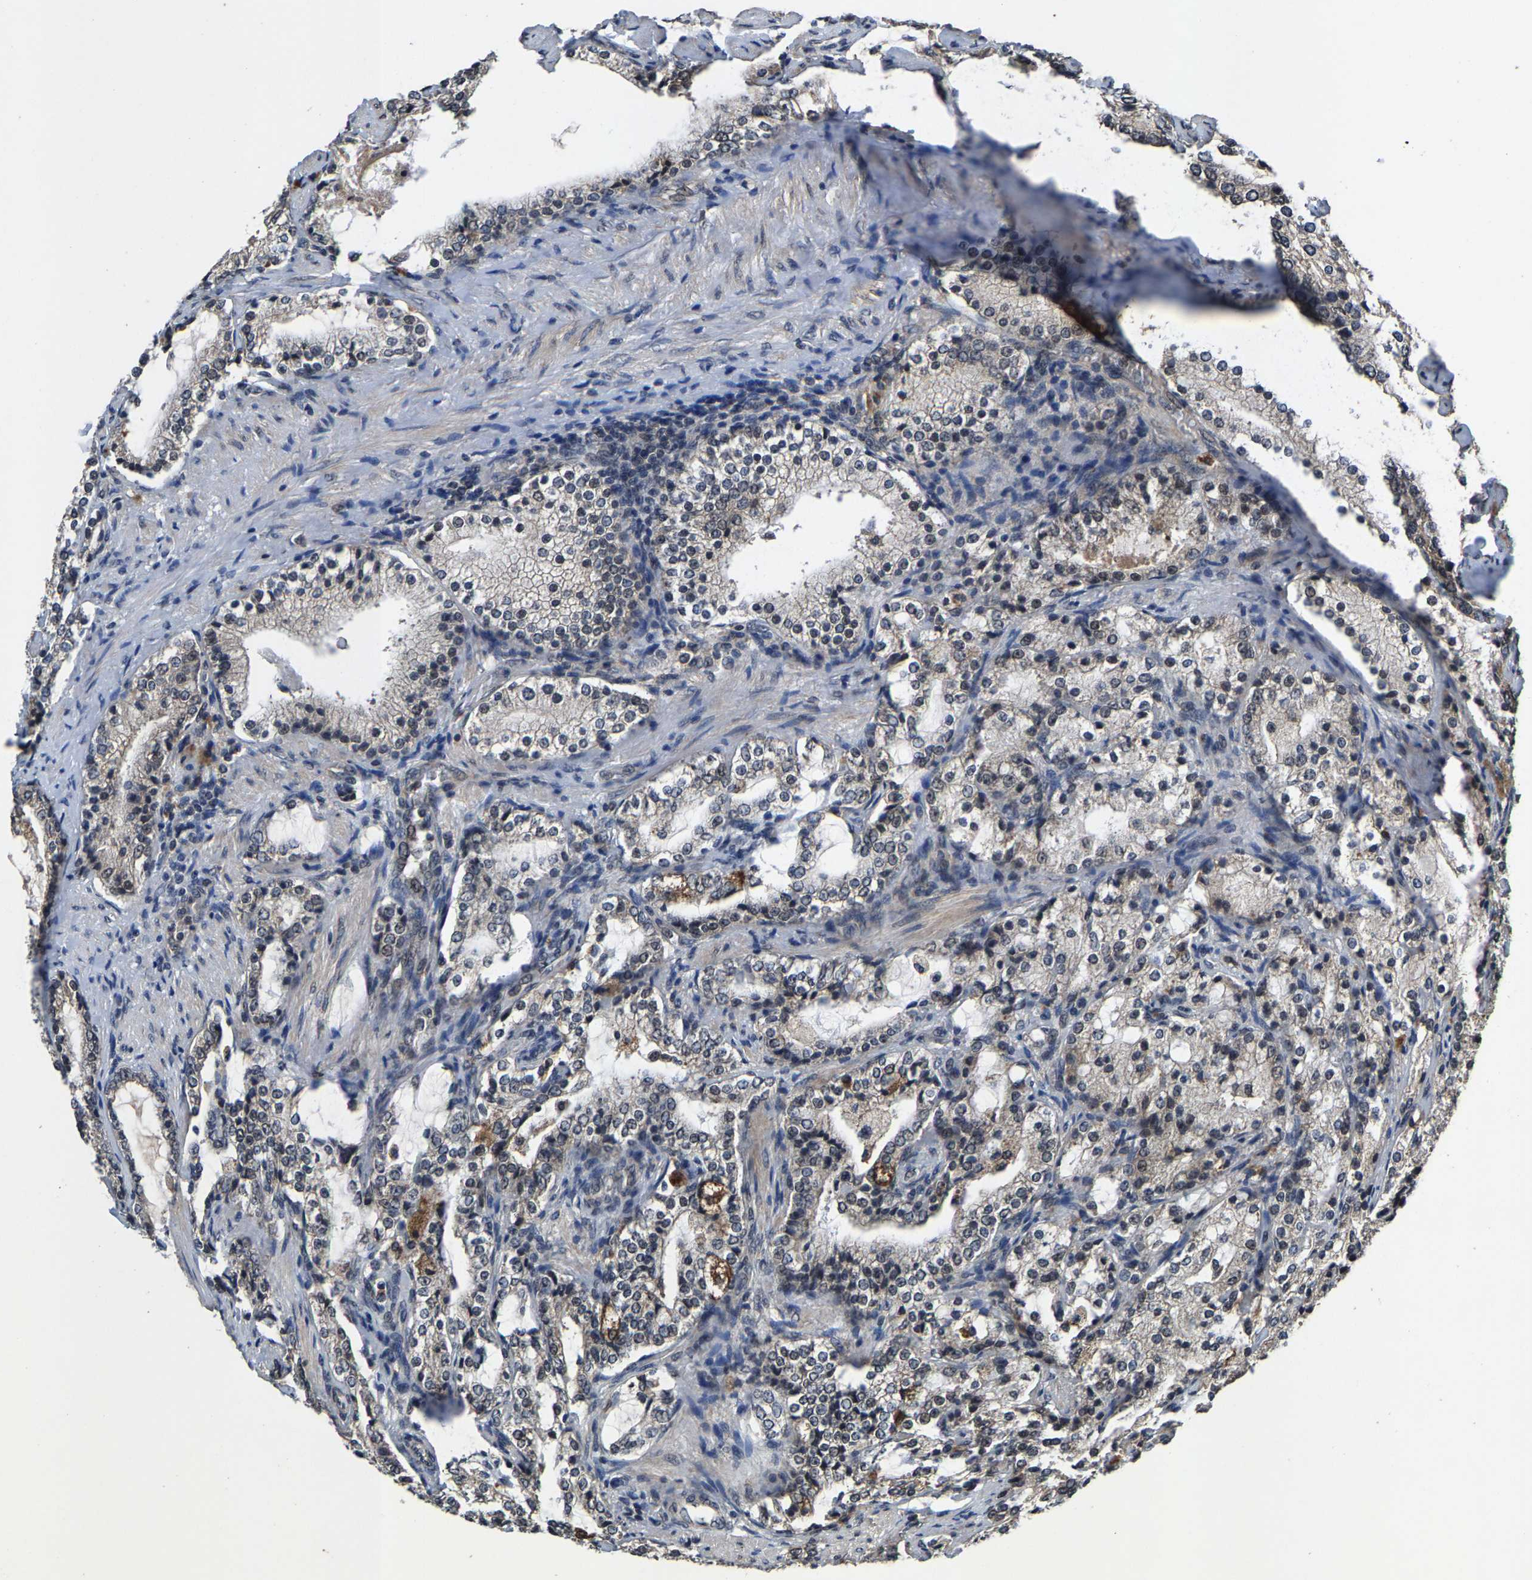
{"staining": {"intensity": "negative", "quantity": "none", "location": "none"}, "tissue": "prostate cancer", "cell_type": "Tumor cells", "image_type": "cancer", "snomed": [{"axis": "morphology", "description": "Adenocarcinoma, High grade"}, {"axis": "topography", "description": "Prostate"}], "caption": "Immunohistochemical staining of prostate cancer (high-grade adenocarcinoma) displays no significant expression in tumor cells.", "gene": "HUWE1", "patient": {"sex": "male", "age": 63}}